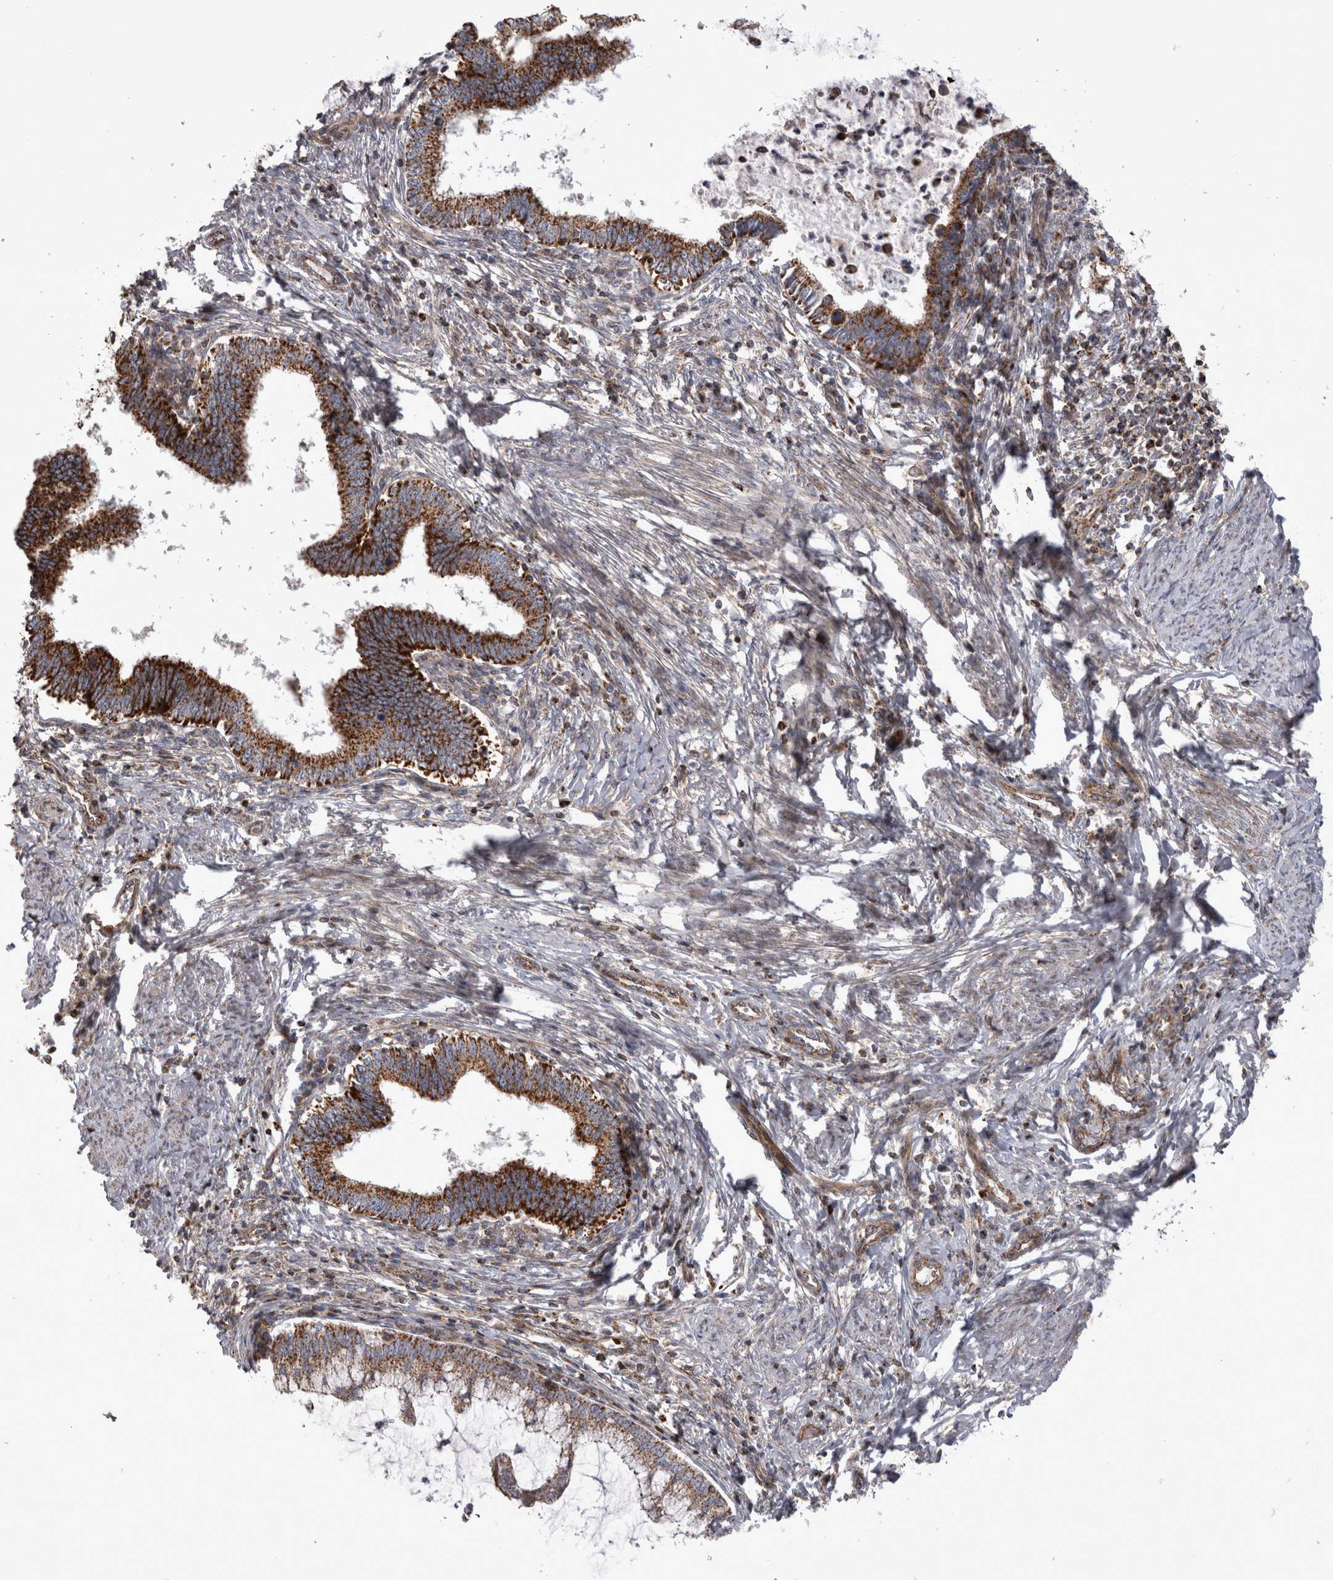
{"staining": {"intensity": "strong", "quantity": ">75%", "location": "cytoplasmic/membranous"}, "tissue": "cervical cancer", "cell_type": "Tumor cells", "image_type": "cancer", "snomed": [{"axis": "morphology", "description": "Adenocarcinoma, NOS"}, {"axis": "topography", "description": "Cervix"}], "caption": "Human adenocarcinoma (cervical) stained with a brown dye displays strong cytoplasmic/membranous positive staining in about >75% of tumor cells.", "gene": "TSPOAP1", "patient": {"sex": "female", "age": 36}}